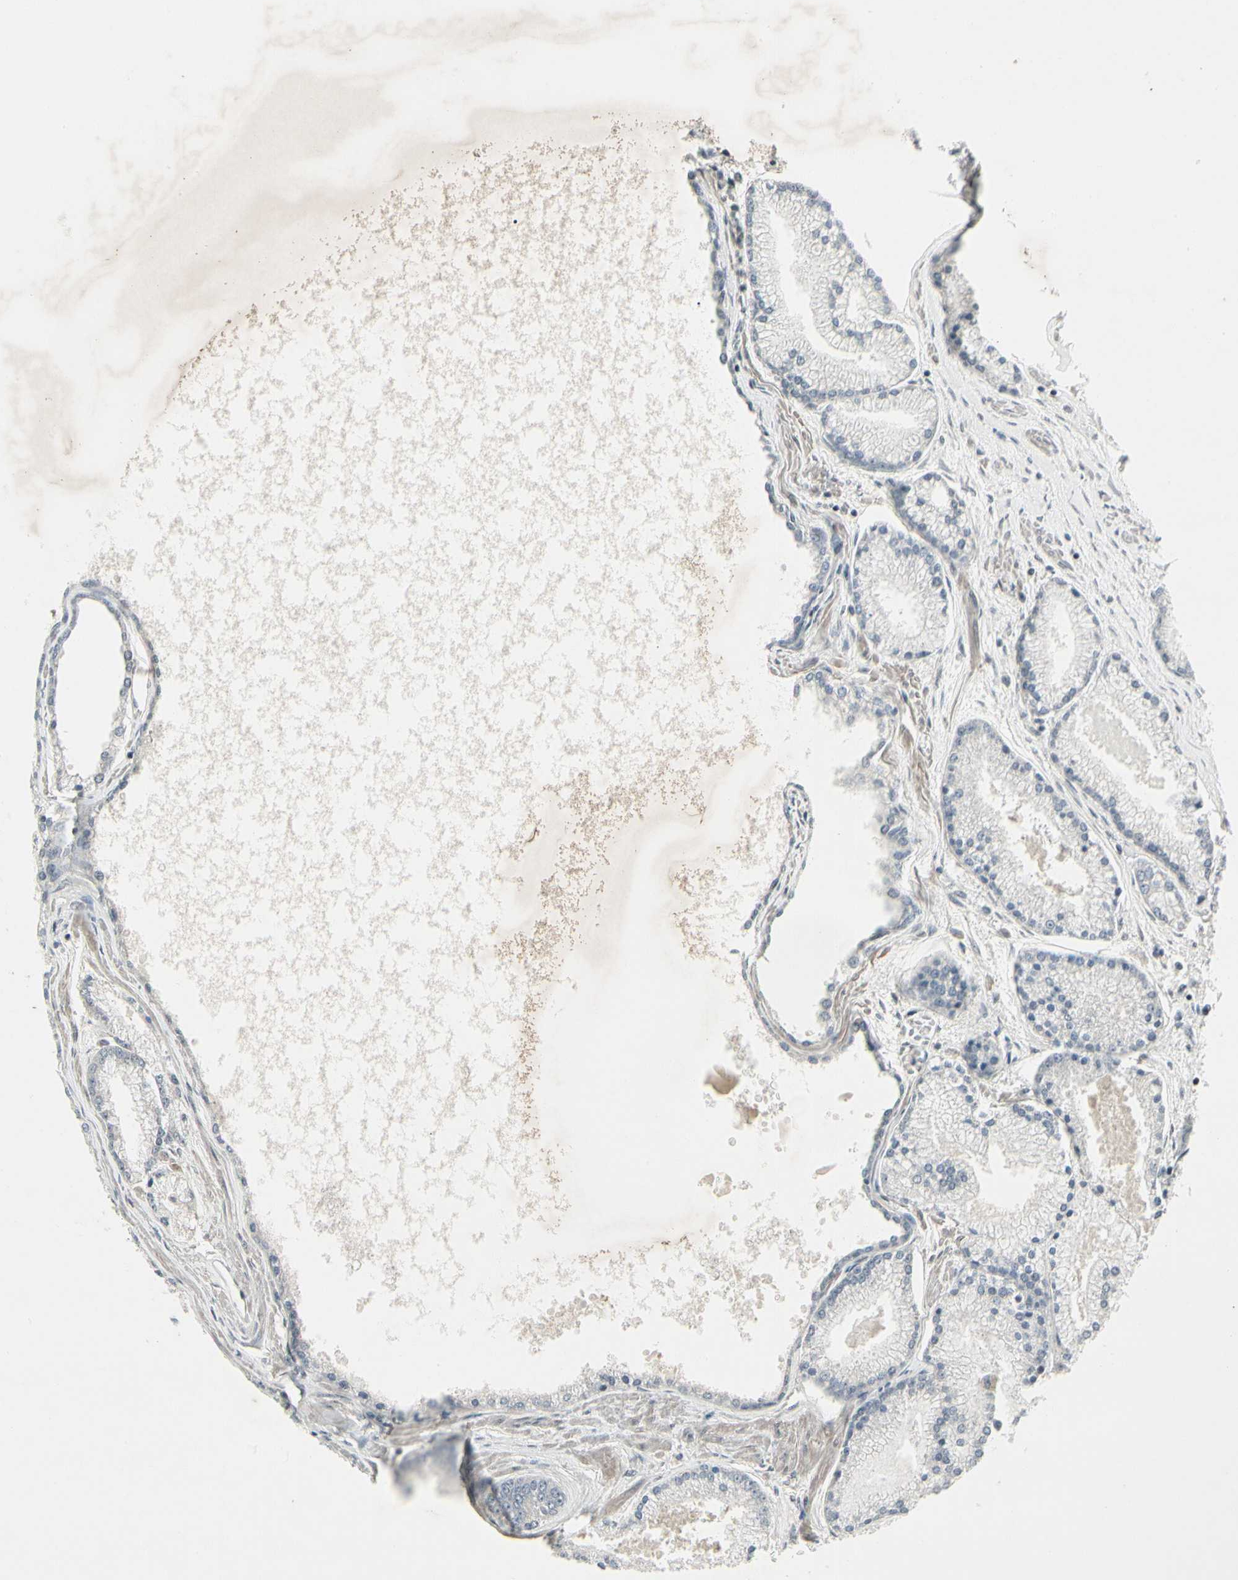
{"staining": {"intensity": "negative", "quantity": "none", "location": "none"}, "tissue": "prostate cancer", "cell_type": "Tumor cells", "image_type": "cancer", "snomed": [{"axis": "morphology", "description": "Adenocarcinoma, High grade"}, {"axis": "topography", "description": "Prostate"}], "caption": "Tumor cells show no significant protein staining in prostate adenocarcinoma (high-grade).", "gene": "FOXJ2", "patient": {"sex": "male", "age": 61}}